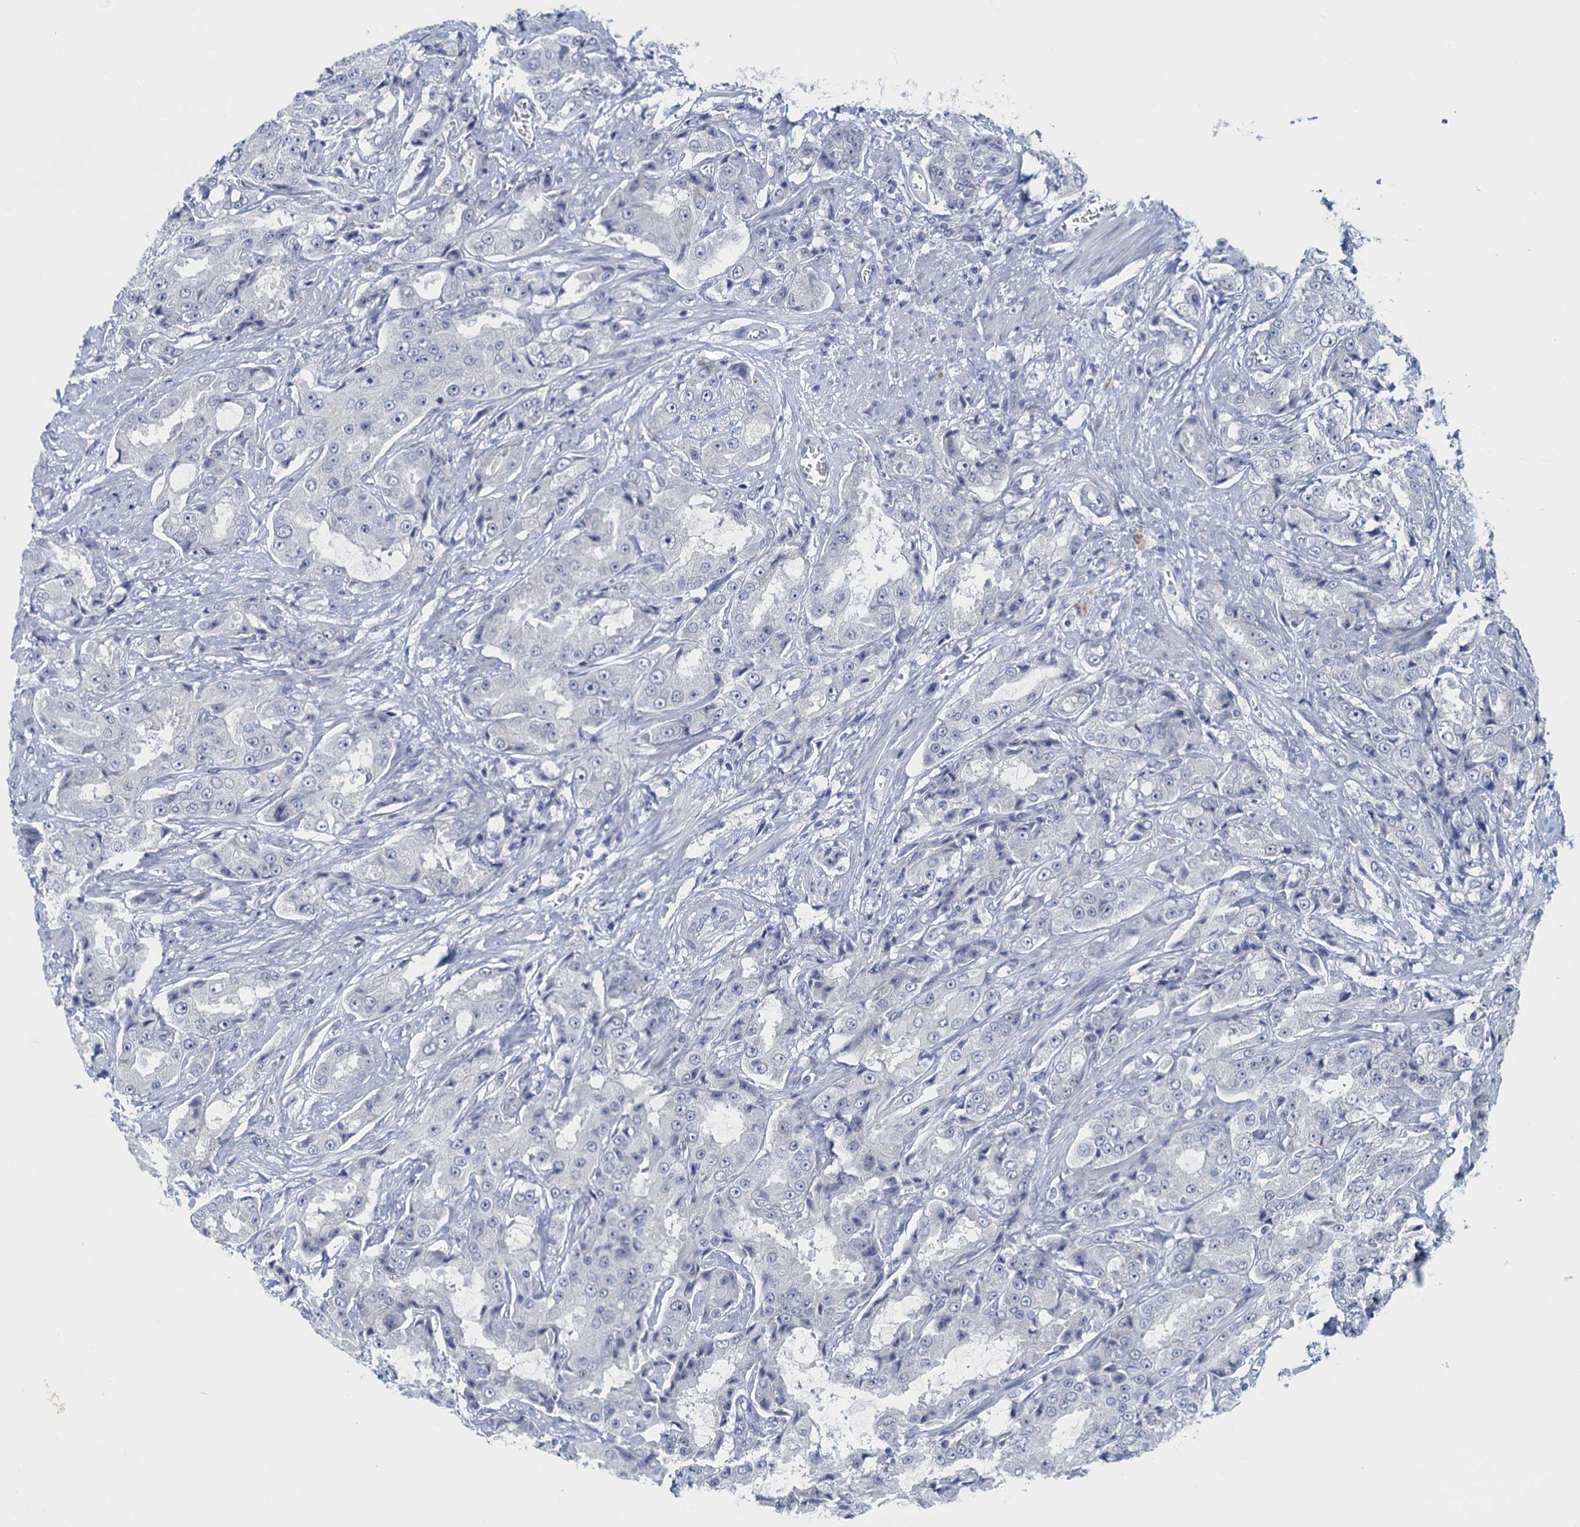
{"staining": {"intensity": "negative", "quantity": "none", "location": "none"}, "tissue": "prostate cancer", "cell_type": "Tumor cells", "image_type": "cancer", "snomed": [{"axis": "morphology", "description": "Adenocarcinoma, High grade"}, {"axis": "topography", "description": "Prostate"}], "caption": "DAB (3,3'-diaminobenzidine) immunohistochemical staining of high-grade adenocarcinoma (prostate) displays no significant positivity in tumor cells.", "gene": "ENSG00000131152", "patient": {"sex": "male", "age": 73}}